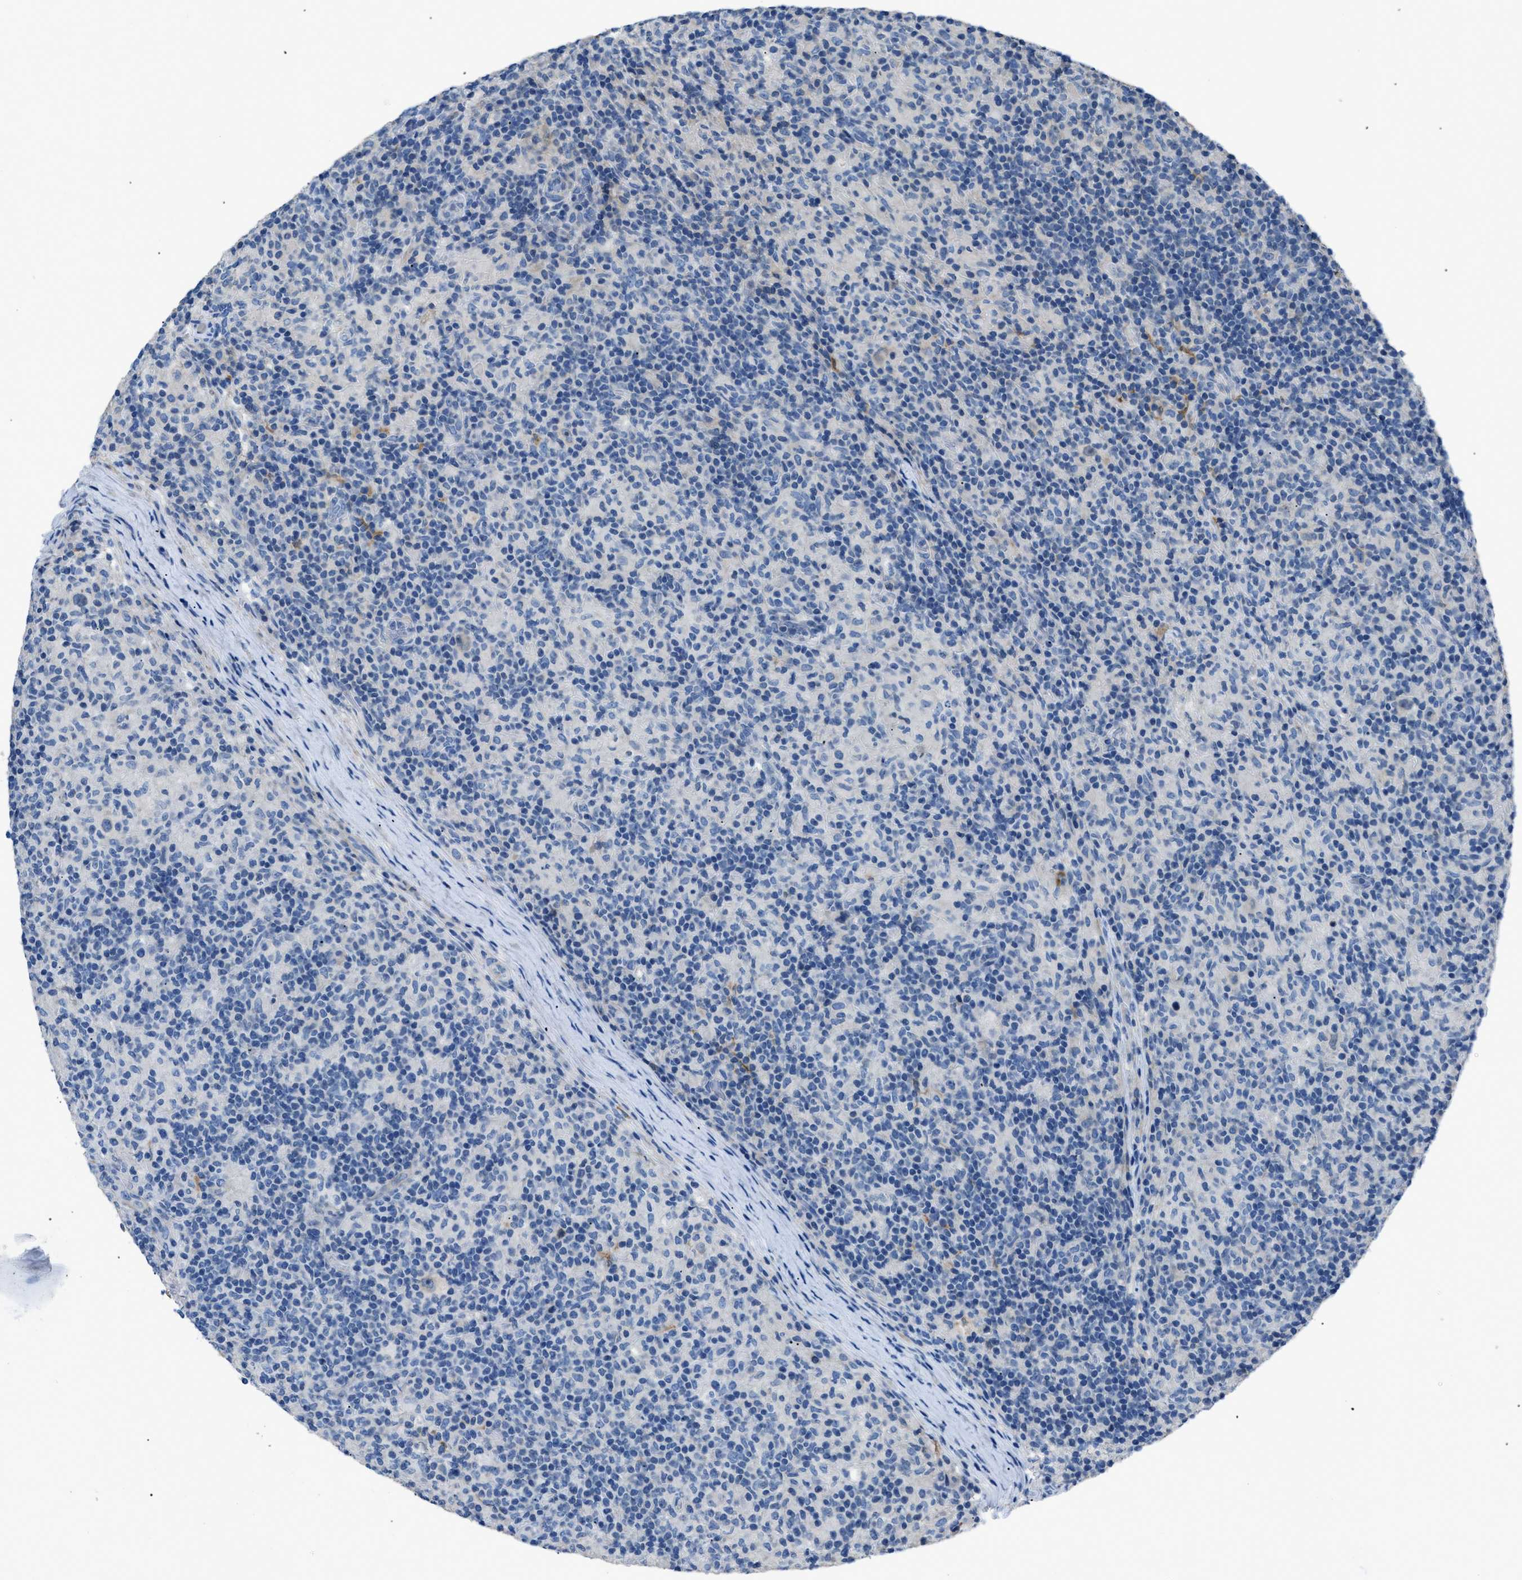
{"staining": {"intensity": "negative", "quantity": "none", "location": "none"}, "tissue": "lymphoma", "cell_type": "Tumor cells", "image_type": "cancer", "snomed": [{"axis": "morphology", "description": "Hodgkin's disease, NOS"}, {"axis": "topography", "description": "Lymph node"}], "caption": "Immunohistochemistry photomicrograph of neoplastic tissue: human lymphoma stained with DAB (3,3'-diaminobenzidine) exhibits no significant protein staining in tumor cells. Brightfield microscopy of immunohistochemistry (IHC) stained with DAB (3,3'-diaminobenzidine) (brown) and hematoxylin (blue), captured at high magnification.", "gene": "SGCZ", "patient": {"sex": "male", "age": 70}}